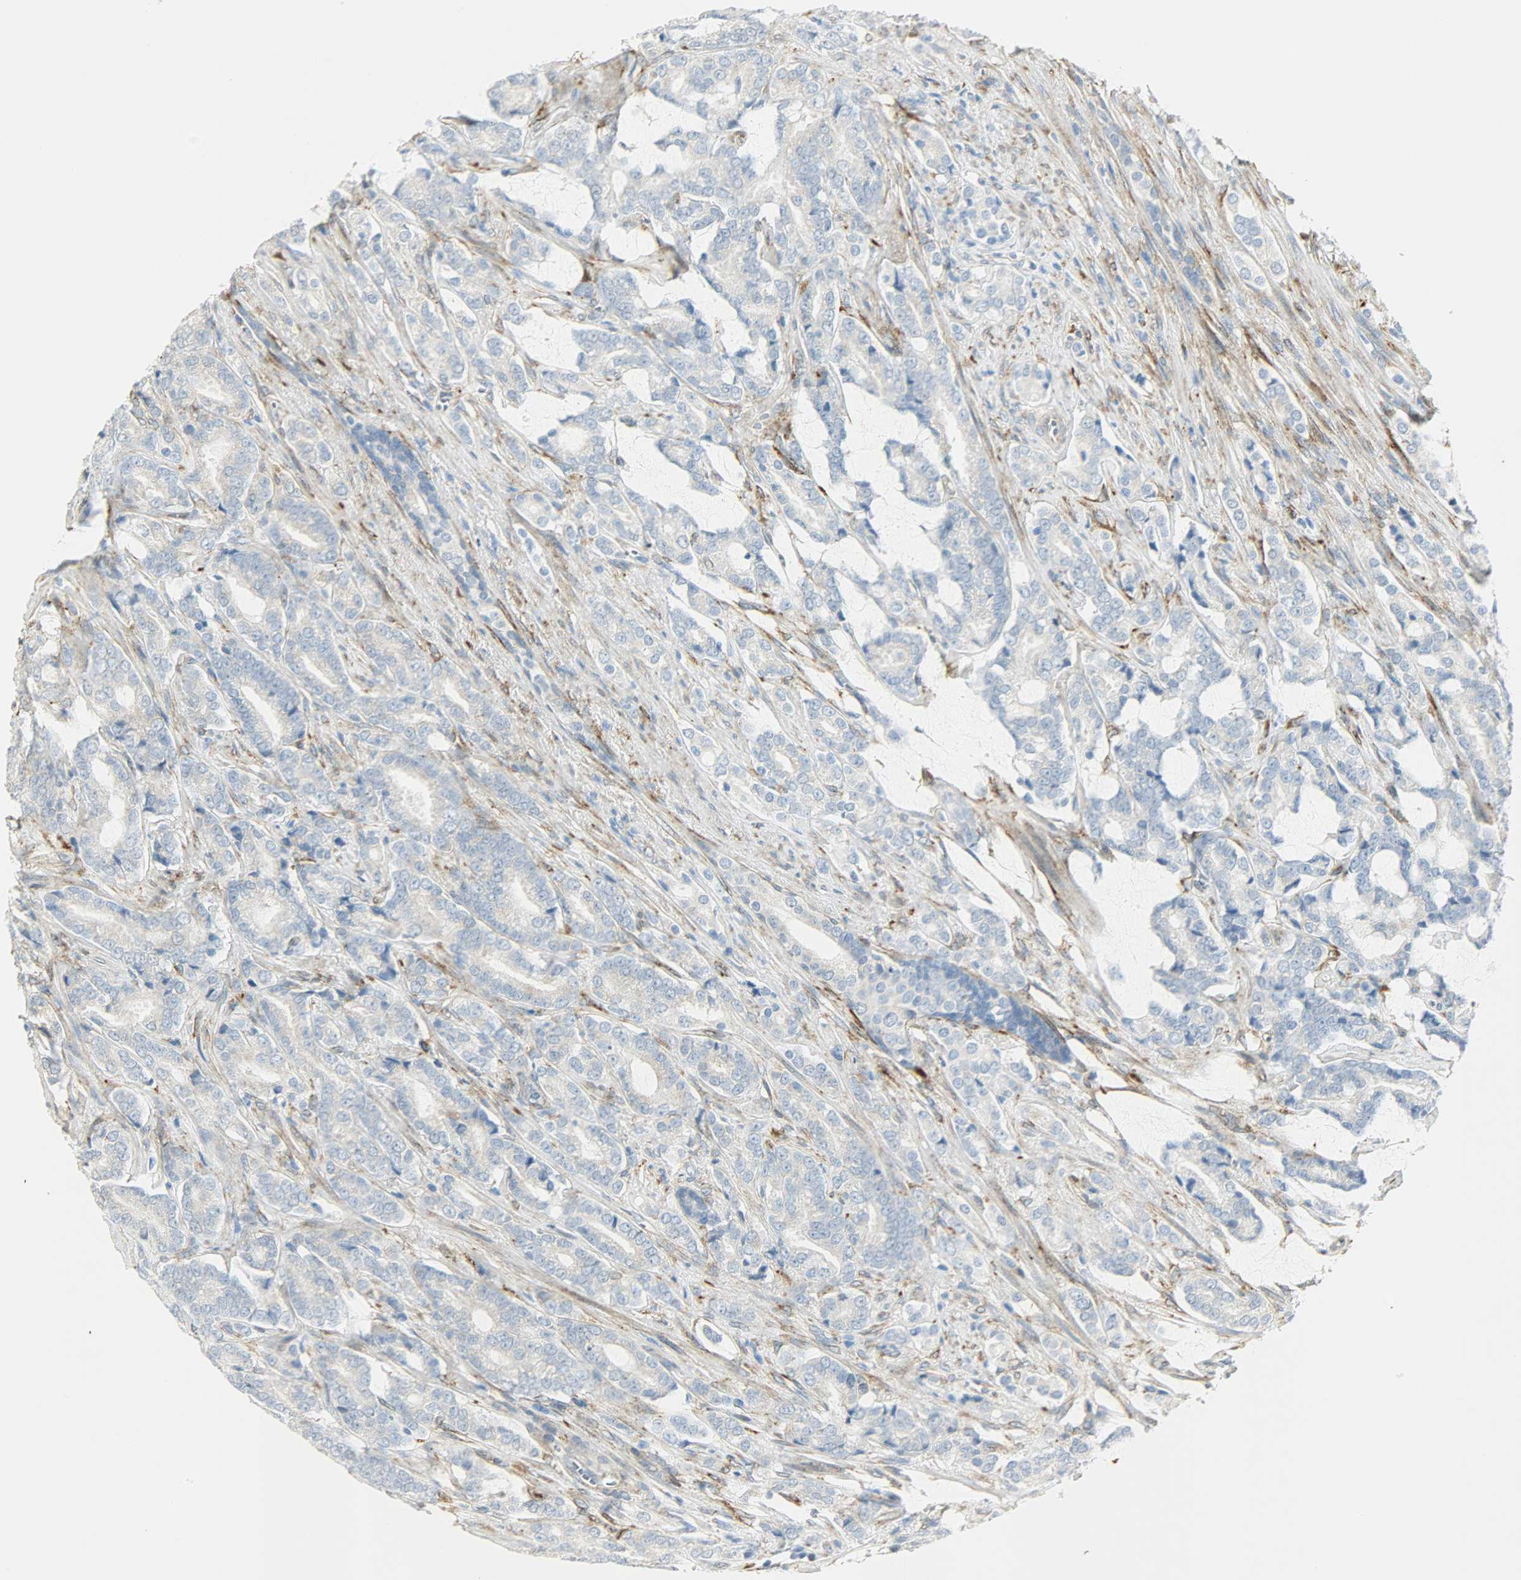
{"staining": {"intensity": "moderate", "quantity": "25%-75%", "location": "cytoplasmic/membranous"}, "tissue": "prostate cancer", "cell_type": "Tumor cells", "image_type": "cancer", "snomed": [{"axis": "morphology", "description": "Adenocarcinoma, Low grade"}, {"axis": "topography", "description": "Prostate"}], "caption": "There is medium levels of moderate cytoplasmic/membranous staining in tumor cells of prostate adenocarcinoma (low-grade), as demonstrated by immunohistochemical staining (brown color).", "gene": "PKD2", "patient": {"sex": "male", "age": 58}}